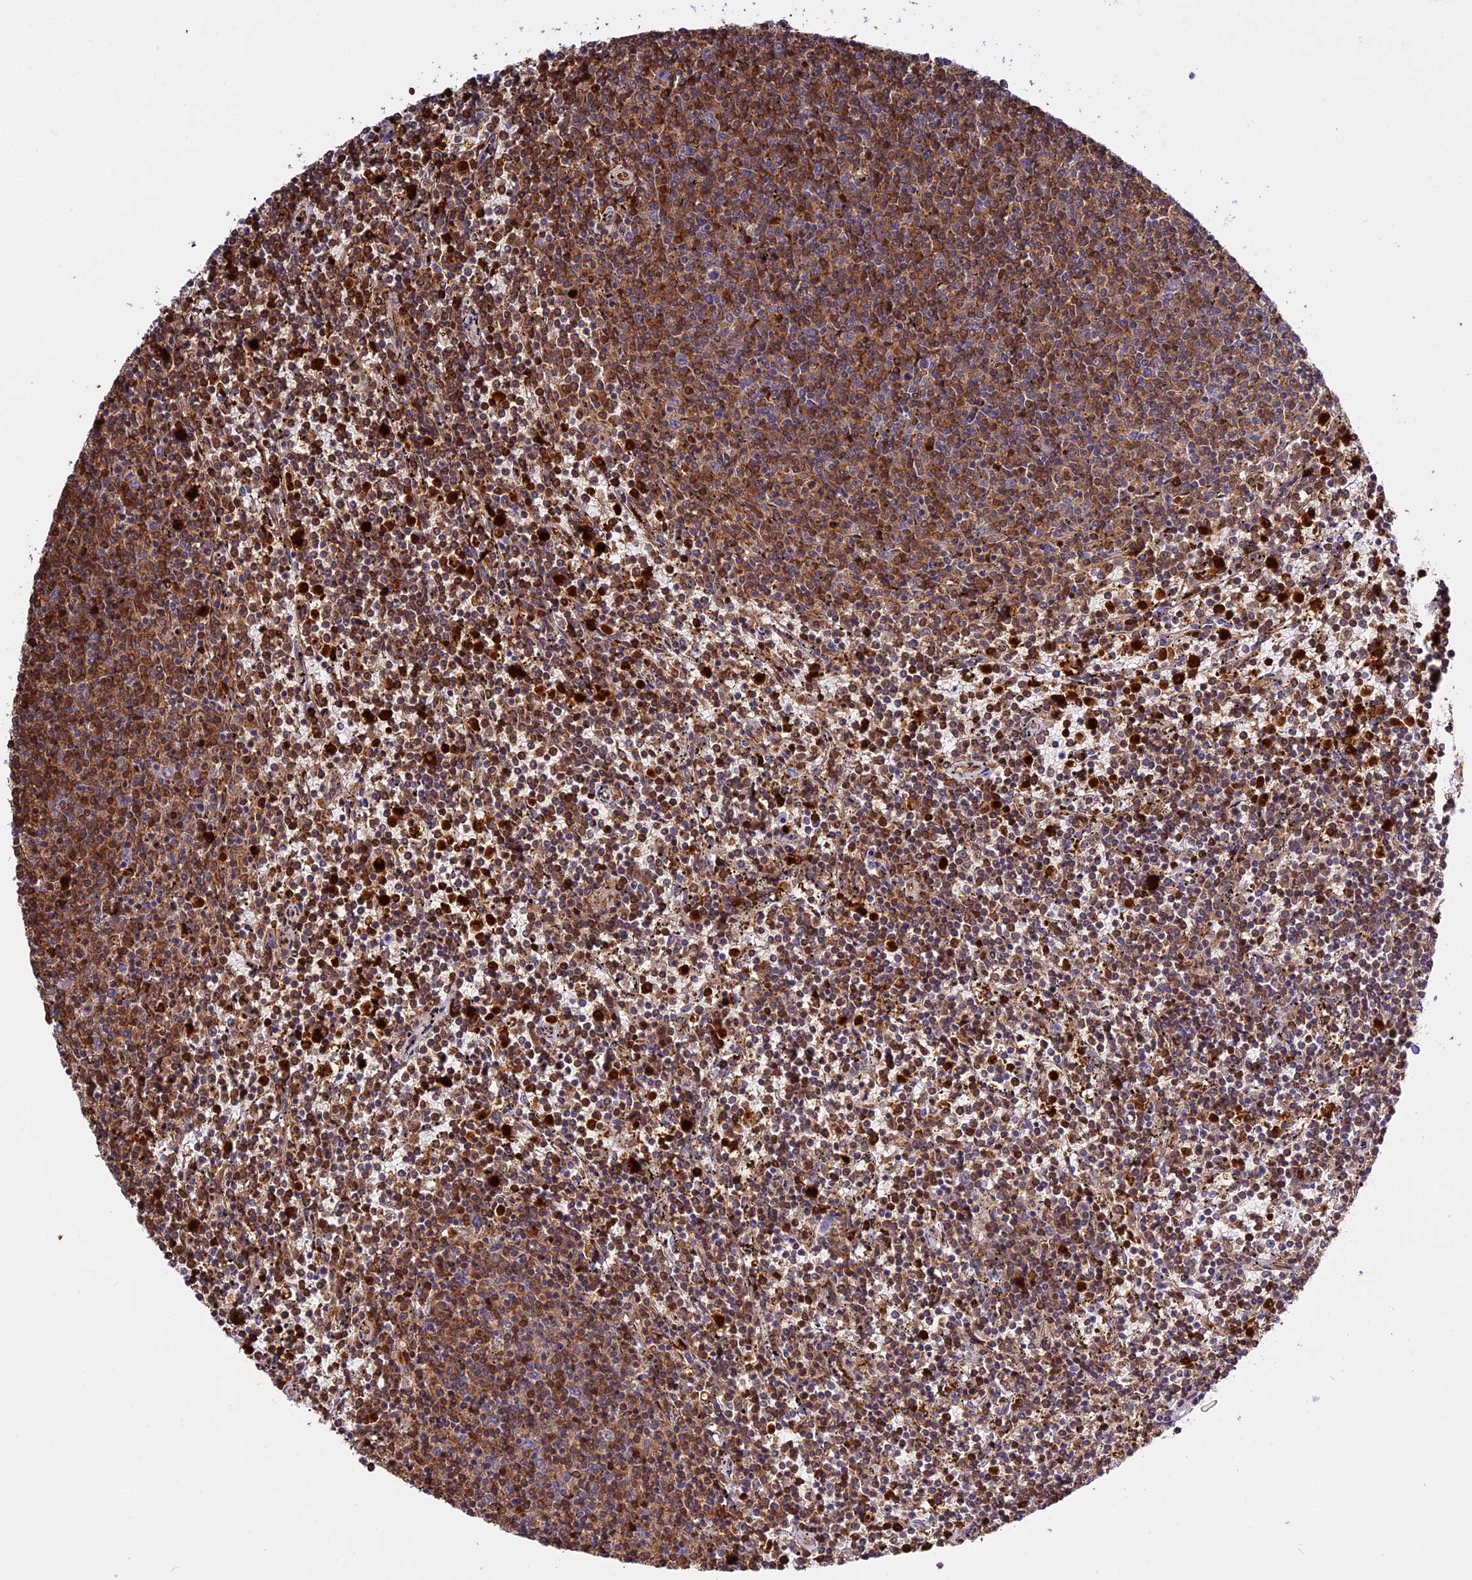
{"staining": {"intensity": "moderate", "quantity": ">75%", "location": "cytoplasmic/membranous"}, "tissue": "lymphoma", "cell_type": "Tumor cells", "image_type": "cancer", "snomed": [{"axis": "morphology", "description": "Malignant lymphoma, non-Hodgkin's type, Low grade"}, {"axis": "topography", "description": "Spleen"}], "caption": "Human malignant lymphoma, non-Hodgkin's type (low-grade) stained with a protein marker exhibits moderate staining in tumor cells.", "gene": "CD99L2", "patient": {"sex": "female", "age": 50}}